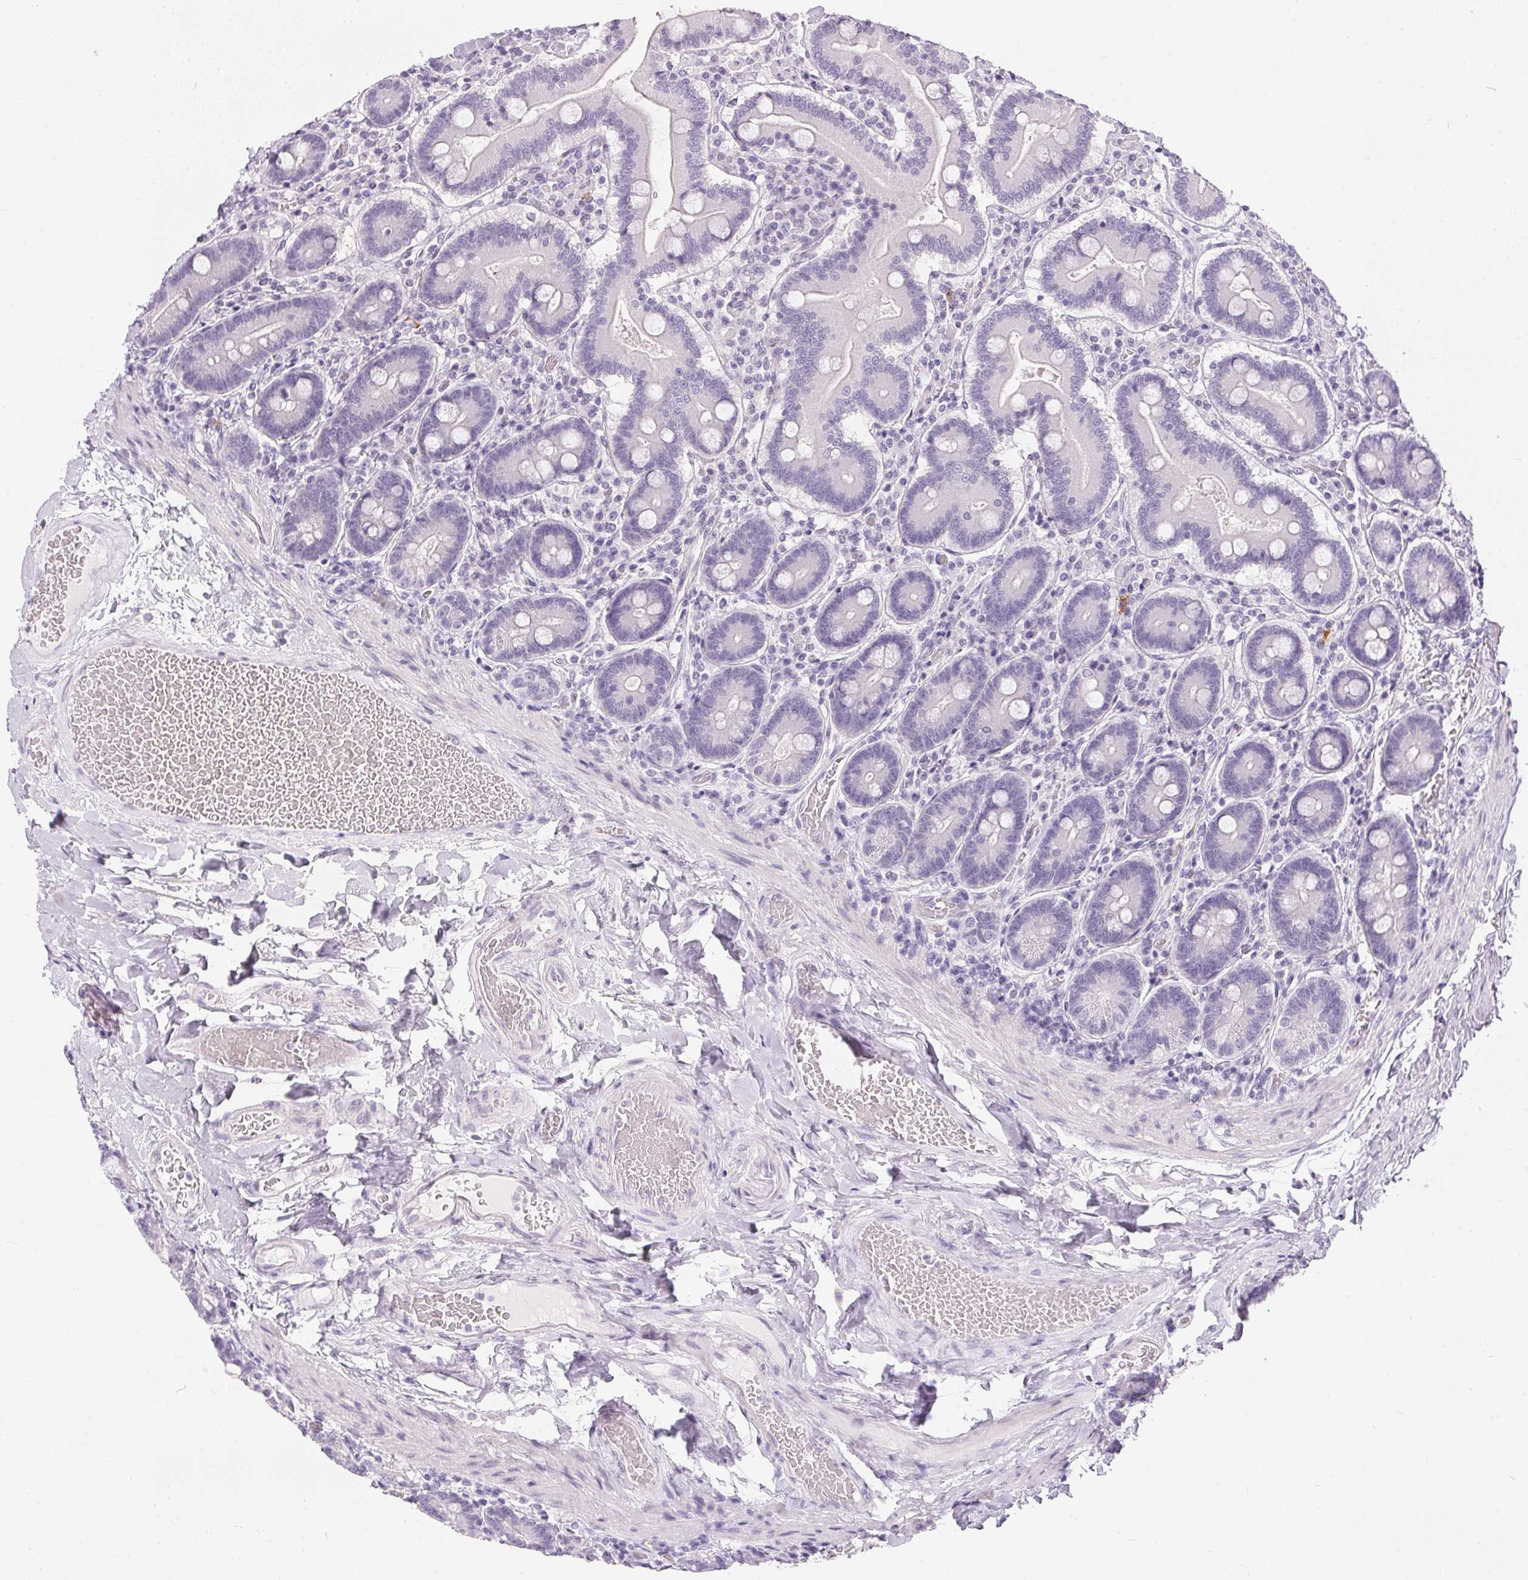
{"staining": {"intensity": "negative", "quantity": "none", "location": "none"}, "tissue": "duodenum", "cell_type": "Glandular cells", "image_type": "normal", "snomed": [{"axis": "morphology", "description": "Normal tissue, NOS"}, {"axis": "topography", "description": "Duodenum"}], "caption": "Glandular cells show no significant positivity in normal duodenum.", "gene": "GBP6", "patient": {"sex": "female", "age": 62}}